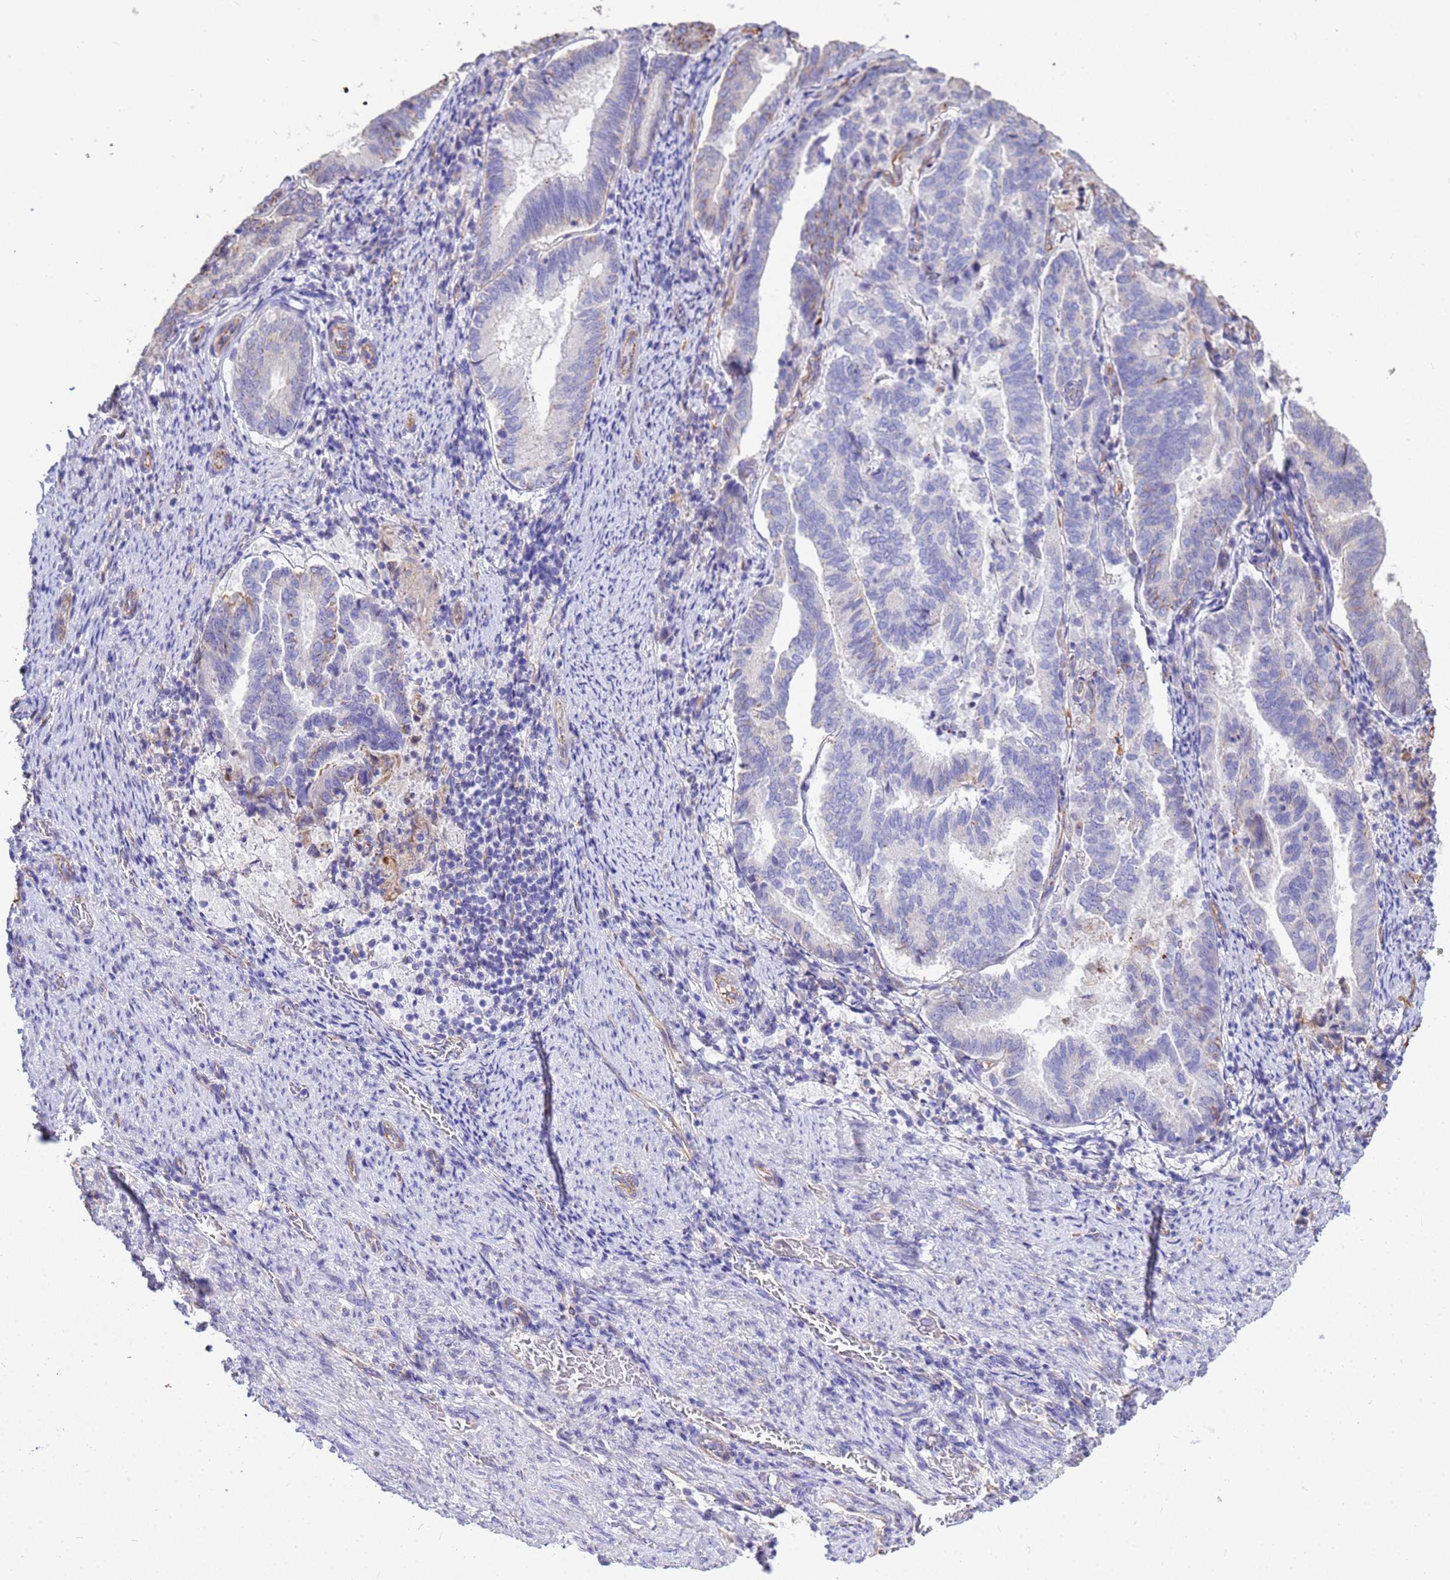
{"staining": {"intensity": "negative", "quantity": "none", "location": "none"}, "tissue": "endometrial cancer", "cell_type": "Tumor cells", "image_type": "cancer", "snomed": [{"axis": "morphology", "description": "Adenocarcinoma, NOS"}, {"axis": "topography", "description": "Endometrium"}], "caption": "The image reveals no staining of tumor cells in endometrial cancer.", "gene": "TCEAL3", "patient": {"sex": "female", "age": 80}}